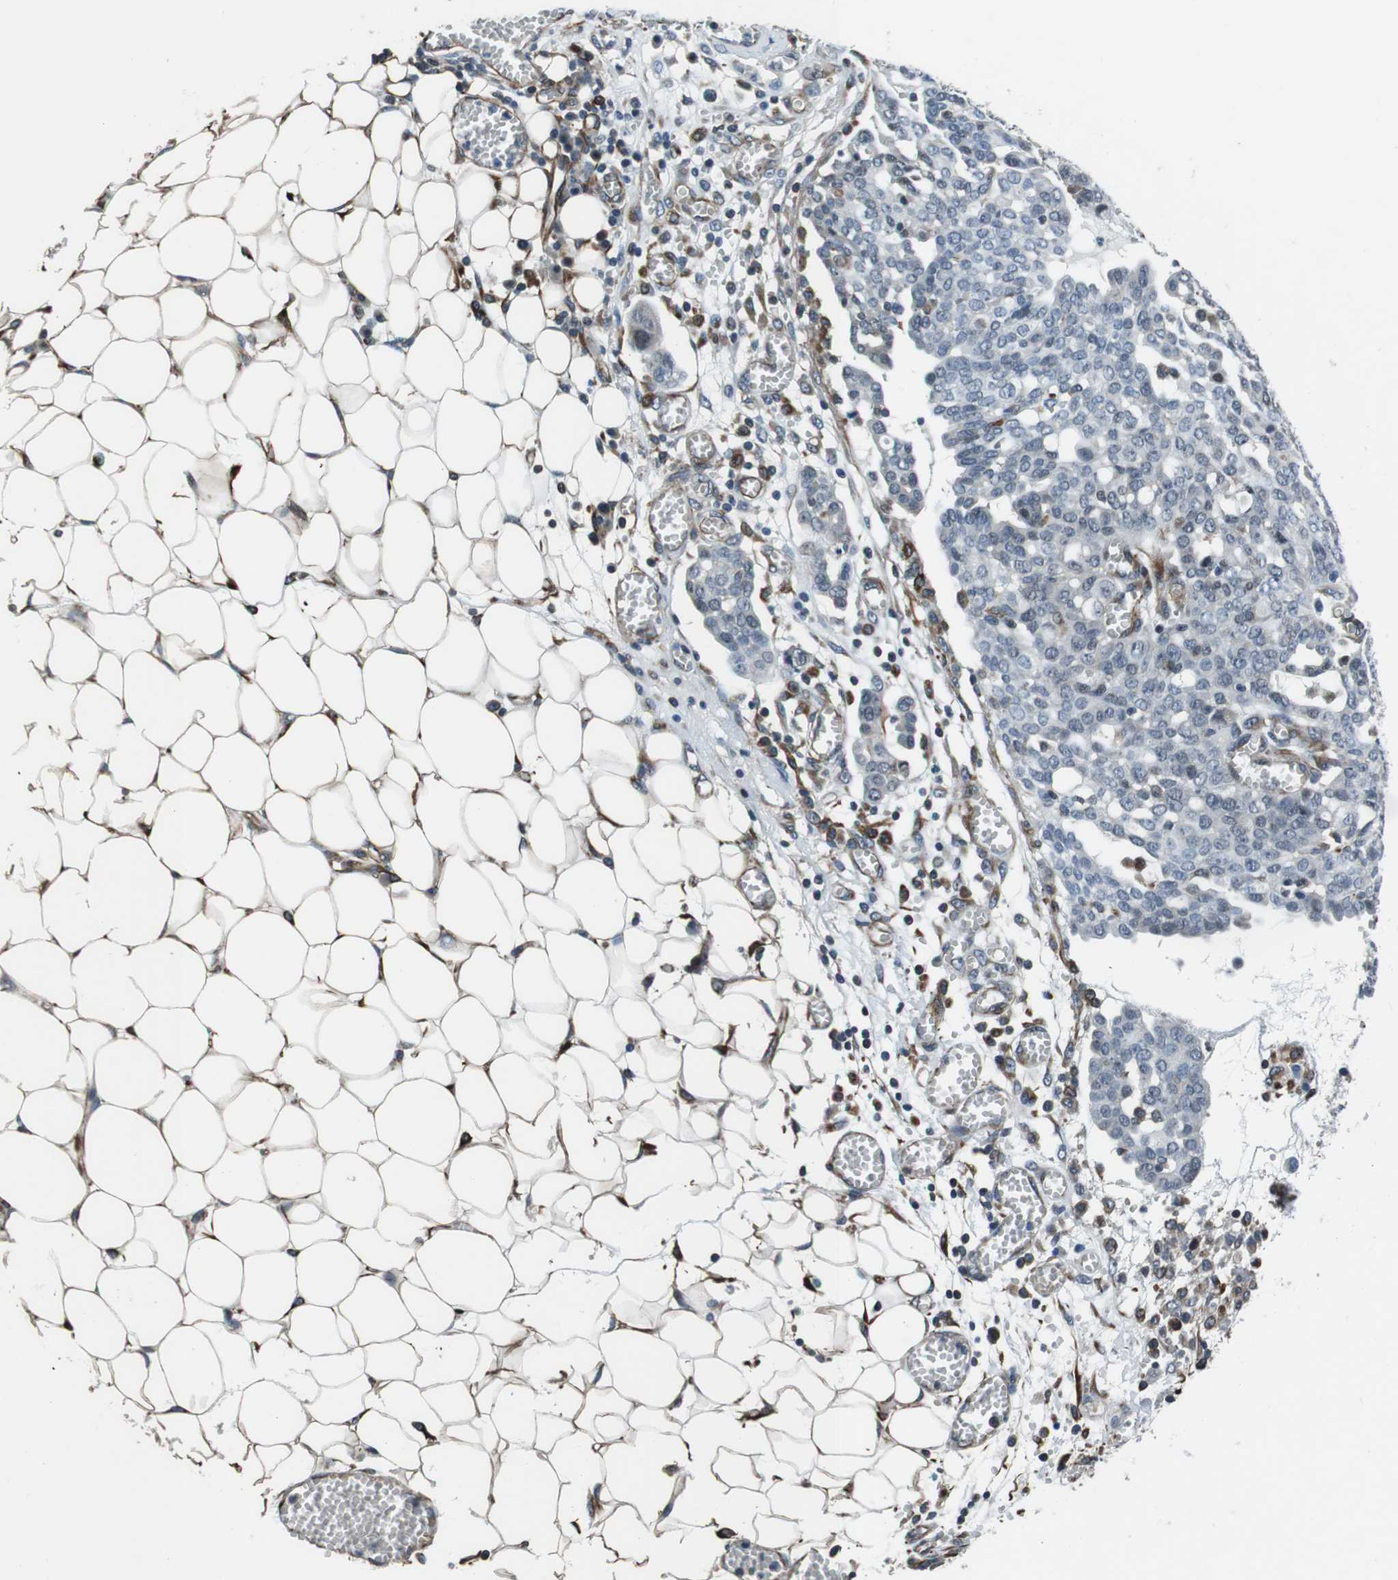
{"staining": {"intensity": "negative", "quantity": "none", "location": "none"}, "tissue": "ovarian cancer", "cell_type": "Tumor cells", "image_type": "cancer", "snomed": [{"axis": "morphology", "description": "Cystadenocarcinoma, serous, NOS"}, {"axis": "topography", "description": "Soft tissue"}, {"axis": "topography", "description": "Ovary"}], "caption": "Immunohistochemistry histopathology image of ovarian serous cystadenocarcinoma stained for a protein (brown), which displays no expression in tumor cells. Brightfield microscopy of immunohistochemistry stained with DAB (3,3'-diaminobenzidine) (brown) and hematoxylin (blue), captured at high magnification.", "gene": "LRRC49", "patient": {"sex": "female", "age": 57}}